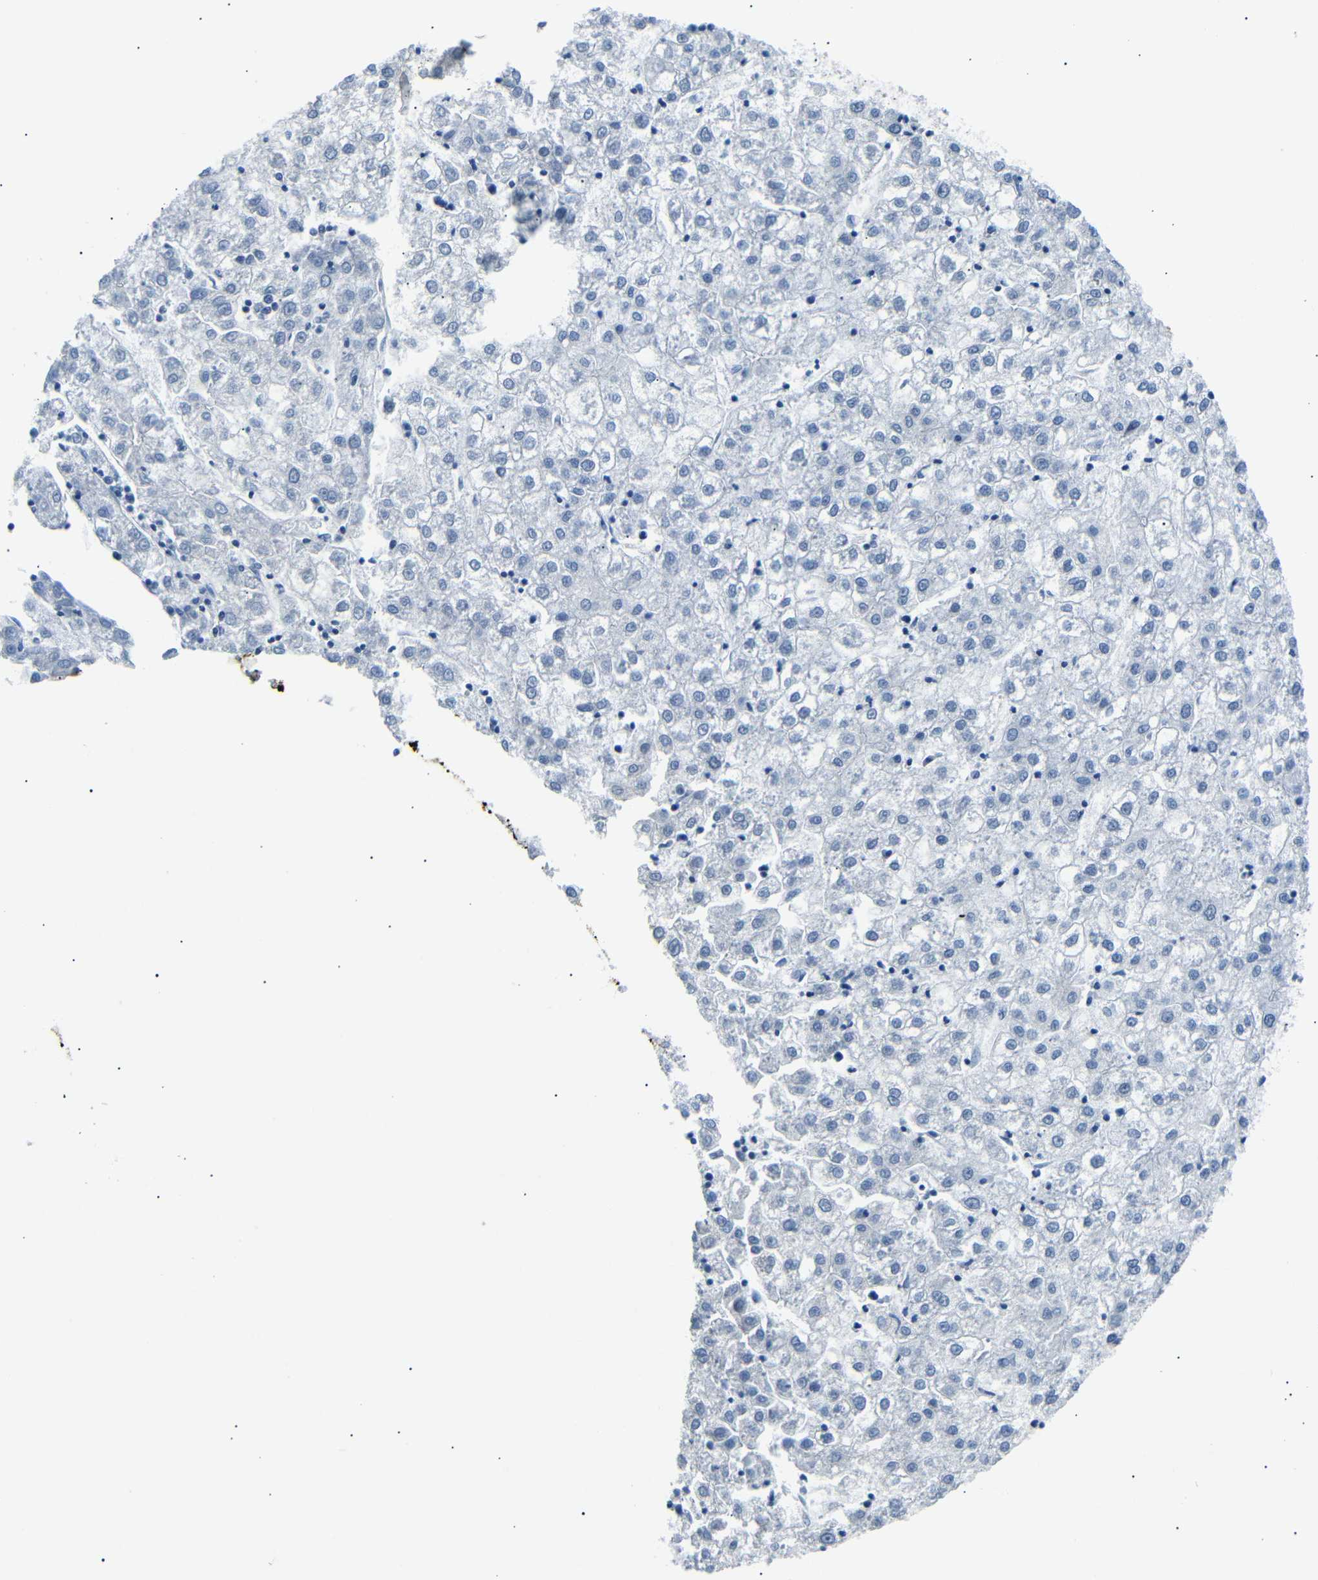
{"staining": {"intensity": "negative", "quantity": "none", "location": "none"}, "tissue": "liver cancer", "cell_type": "Tumor cells", "image_type": "cancer", "snomed": [{"axis": "morphology", "description": "Carcinoma, Hepatocellular, NOS"}, {"axis": "topography", "description": "Liver"}], "caption": "DAB (3,3'-diaminobenzidine) immunohistochemical staining of human liver cancer (hepatocellular carcinoma) reveals no significant expression in tumor cells.", "gene": "TAFA1", "patient": {"sex": "male", "age": 72}}